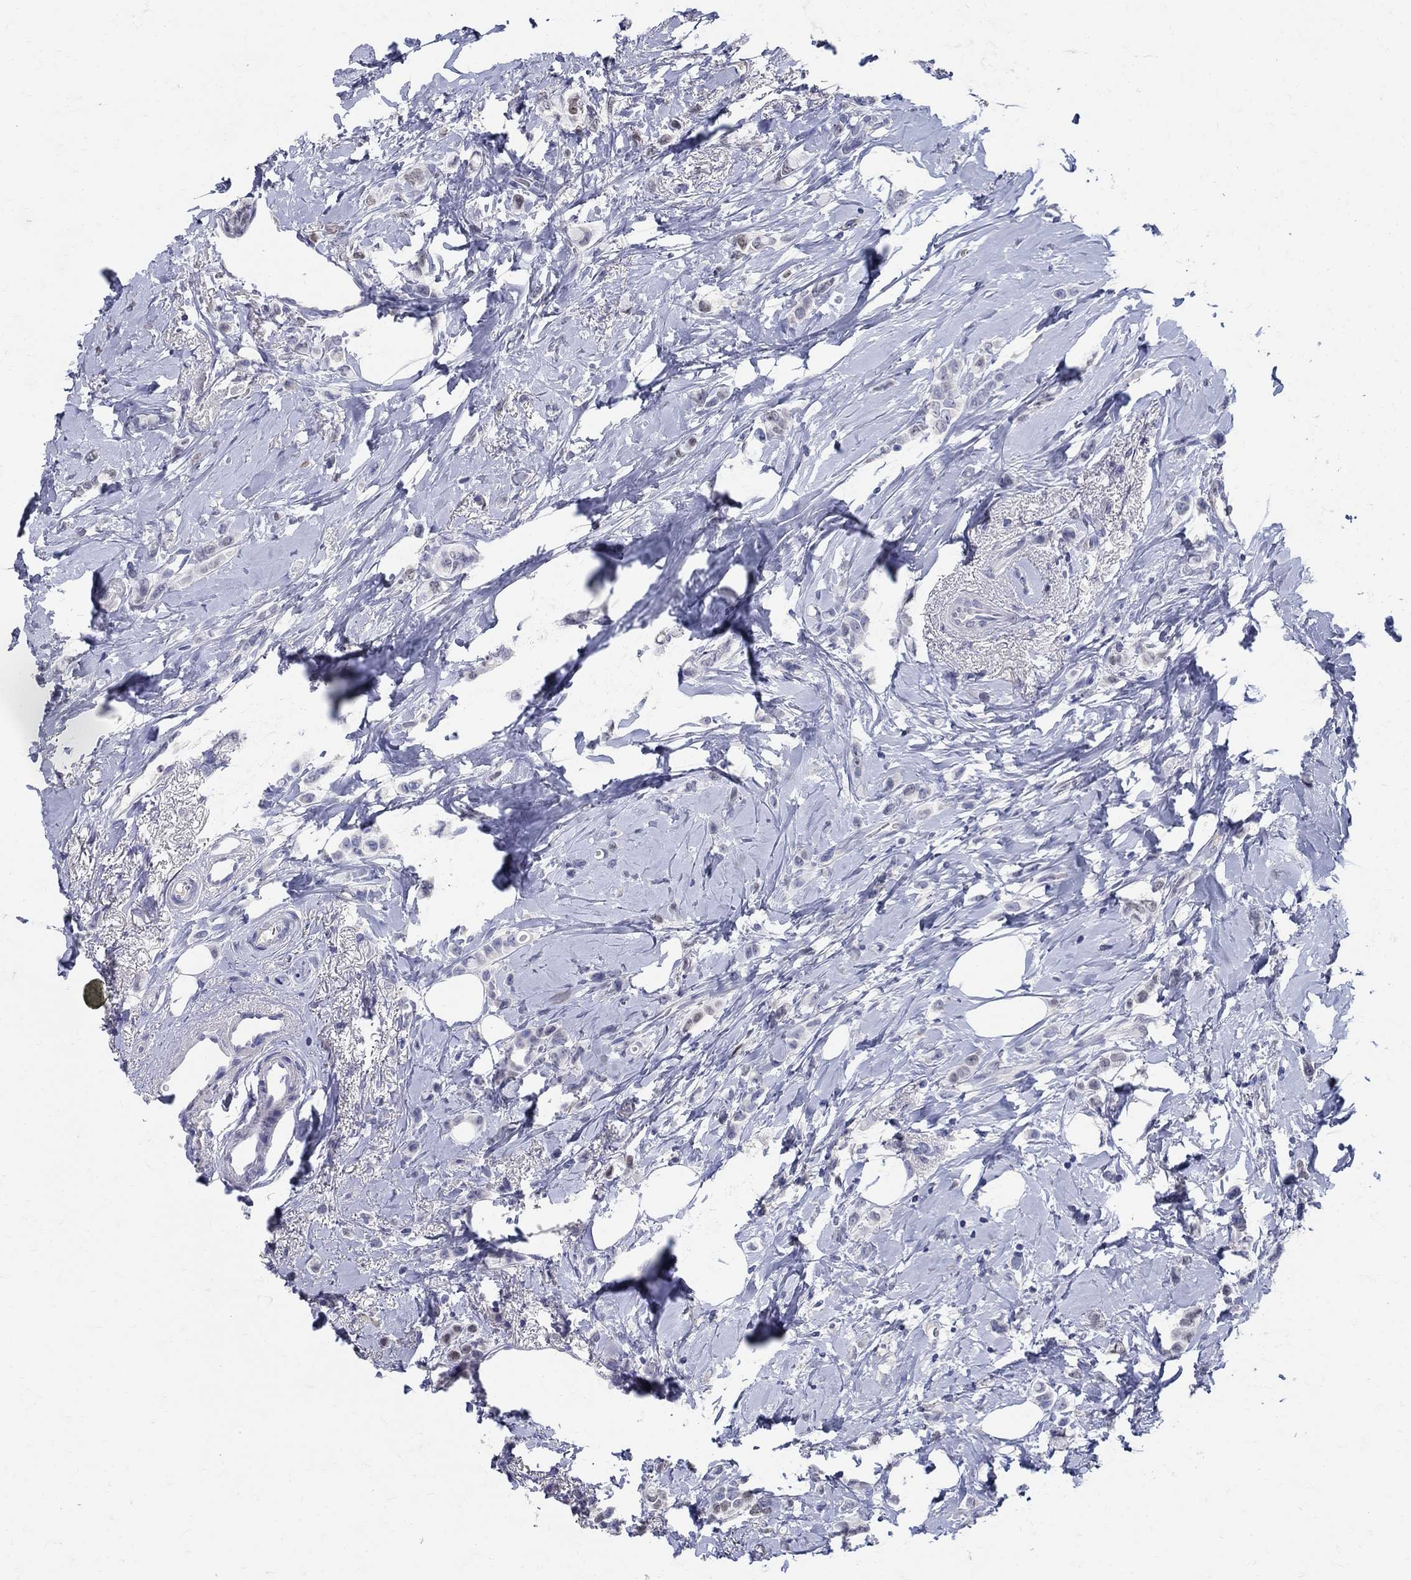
{"staining": {"intensity": "weak", "quantity": "<25%", "location": "nuclear"}, "tissue": "breast cancer", "cell_type": "Tumor cells", "image_type": "cancer", "snomed": [{"axis": "morphology", "description": "Lobular carcinoma"}, {"axis": "topography", "description": "Breast"}], "caption": "Micrograph shows no protein staining in tumor cells of breast lobular carcinoma tissue.", "gene": "SOX2", "patient": {"sex": "female", "age": 66}}